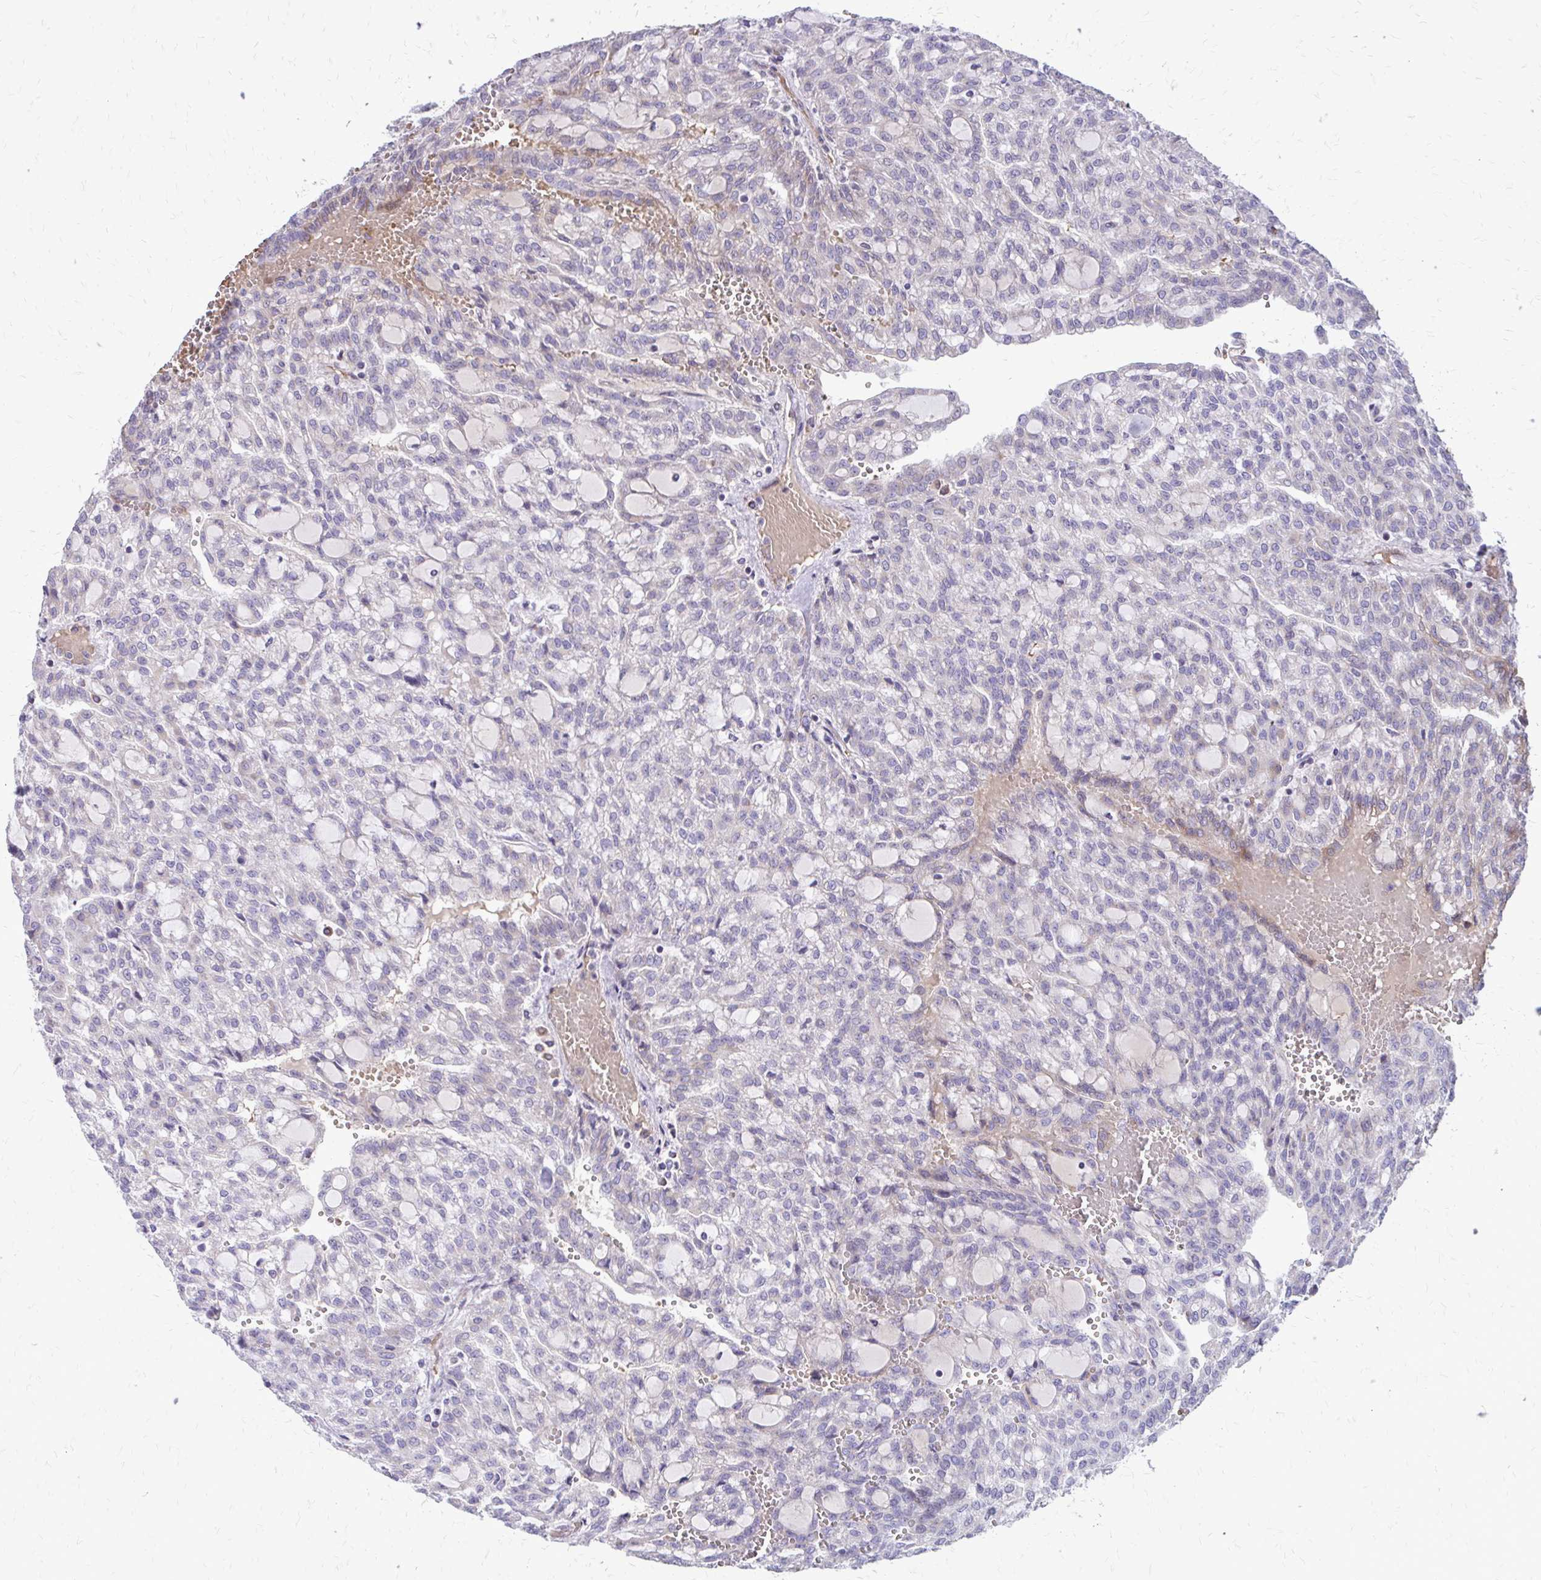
{"staining": {"intensity": "negative", "quantity": "none", "location": "none"}, "tissue": "renal cancer", "cell_type": "Tumor cells", "image_type": "cancer", "snomed": [{"axis": "morphology", "description": "Adenocarcinoma, NOS"}, {"axis": "topography", "description": "Kidney"}], "caption": "This is a photomicrograph of IHC staining of renal cancer (adenocarcinoma), which shows no staining in tumor cells.", "gene": "FUNDC2", "patient": {"sex": "male", "age": 63}}